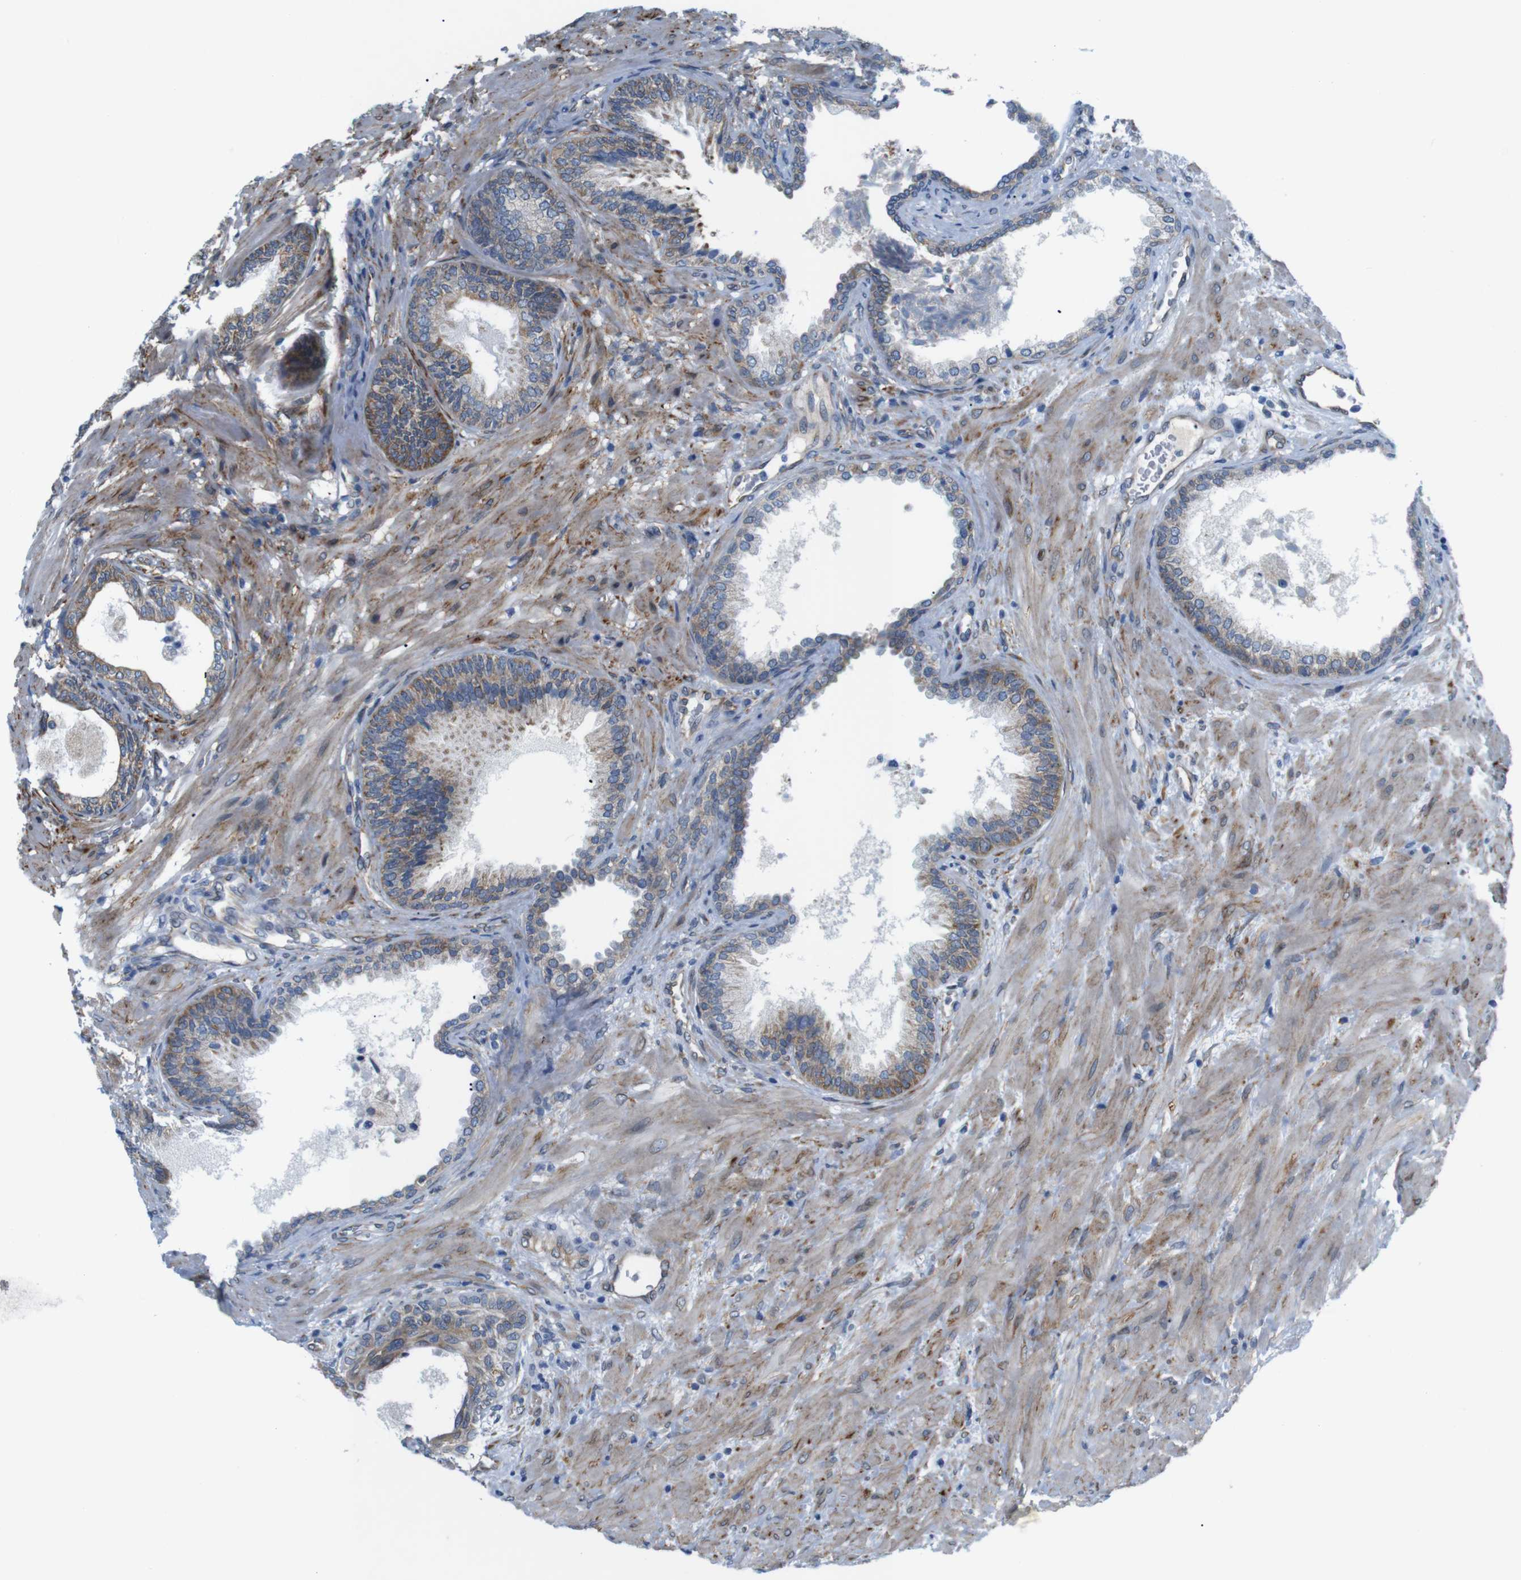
{"staining": {"intensity": "moderate", "quantity": ">75%", "location": "cytoplasmic/membranous"}, "tissue": "prostate", "cell_type": "Glandular cells", "image_type": "normal", "snomed": [{"axis": "morphology", "description": "Normal tissue, NOS"}, {"axis": "topography", "description": "Prostate"}], "caption": "Immunohistochemical staining of unremarkable human prostate displays medium levels of moderate cytoplasmic/membranous positivity in about >75% of glandular cells. The staining was performed using DAB, with brown indicating positive protein expression. Nuclei are stained blue with hematoxylin.", "gene": "HACD3", "patient": {"sex": "male", "age": 76}}